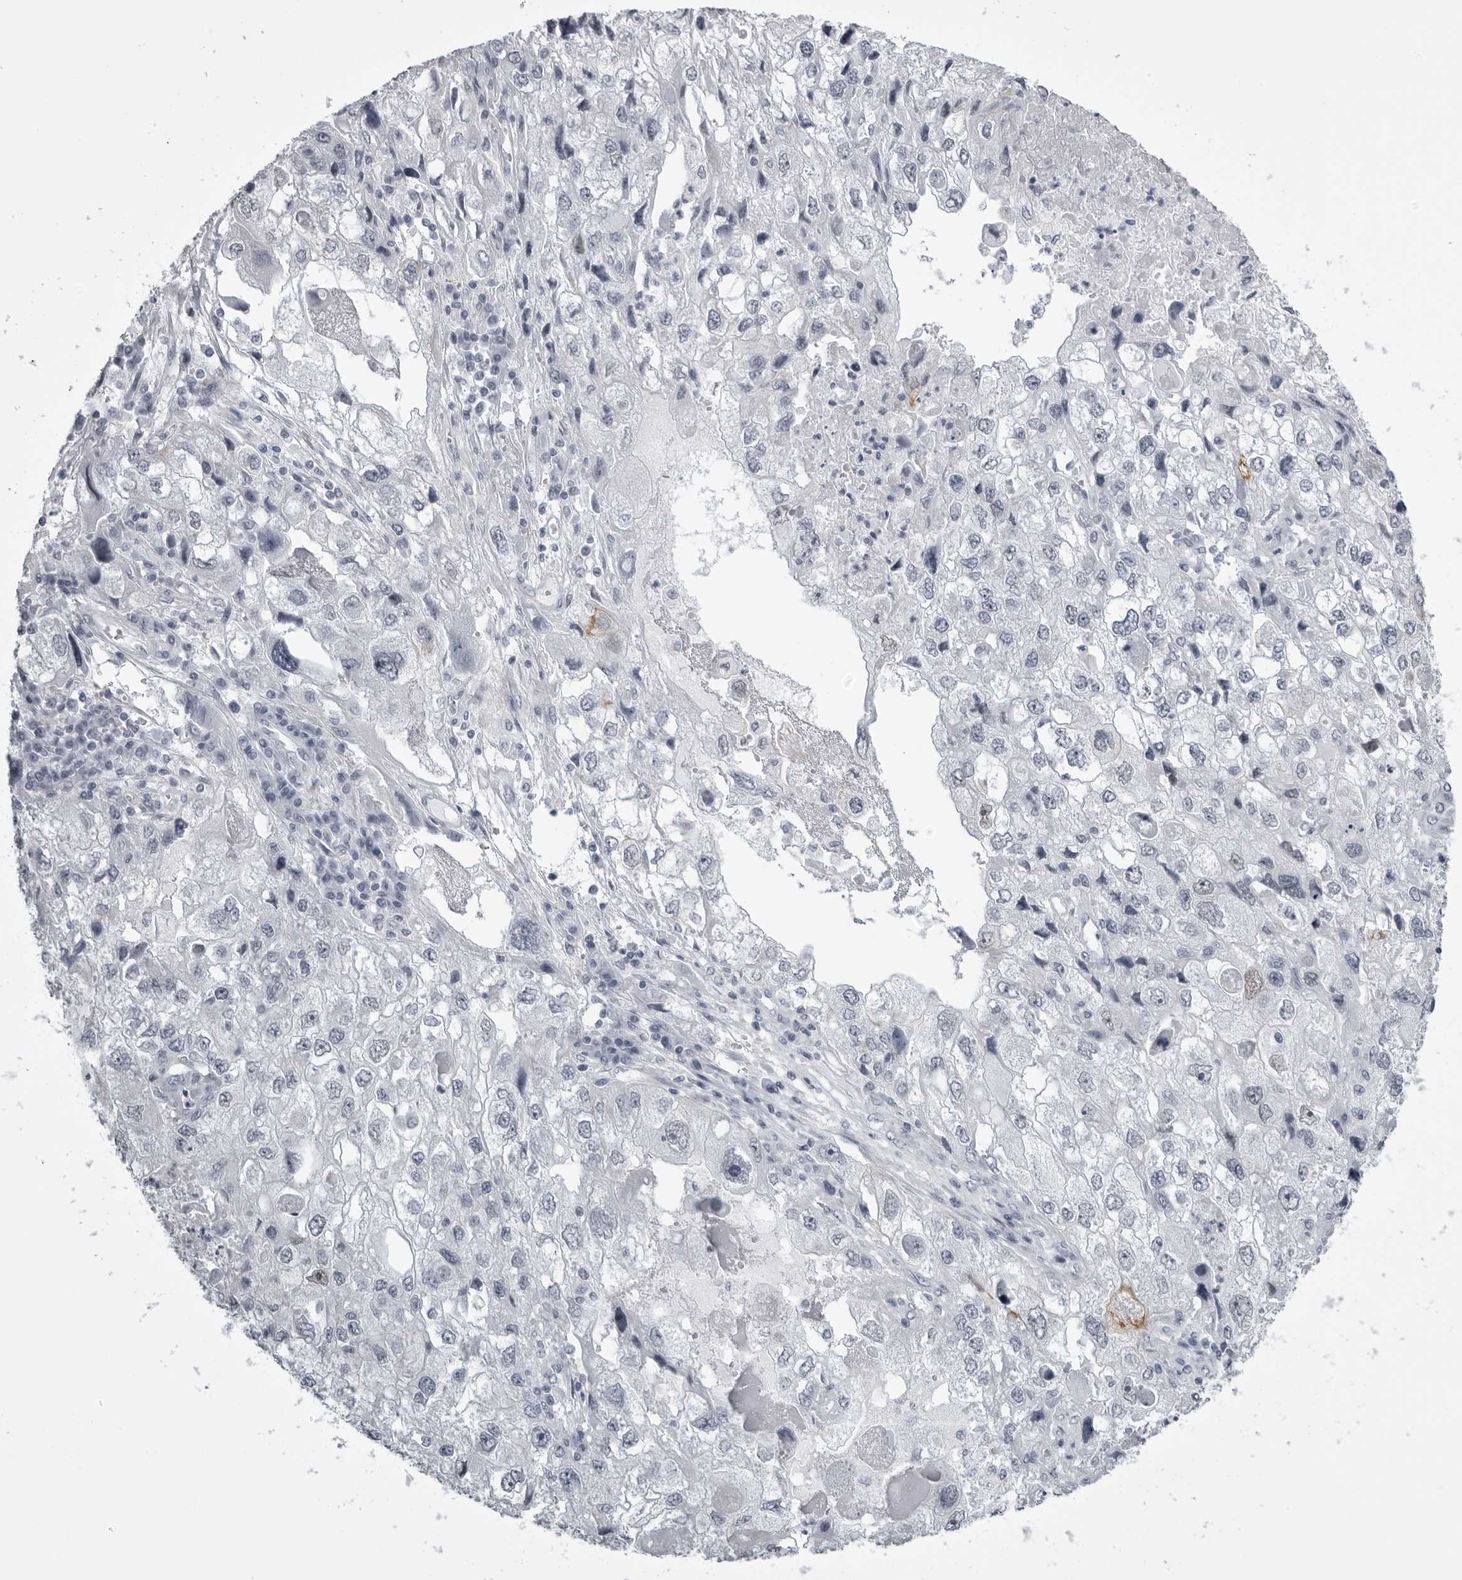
{"staining": {"intensity": "negative", "quantity": "none", "location": "none"}, "tissue": "endometrial cancer", "cell_type": "Tumor cells", "image_type": "cancer", "snomed": [{"axis": "morphology", "description": "Adenocarcinoma, NOS"}, {"axis": "topography", "description": "Endometrium"}], "caption": "This is a micrograph of immunohistochemistry (IHC) staining of adenocarcinoma (endometrial), which shows no positivity in tumor cells. (DAB immunohistochemistry (IHC) with hematoxylin counter stain).", "gene": "UROD", "patient": {"sex": "female", "age": 49}}